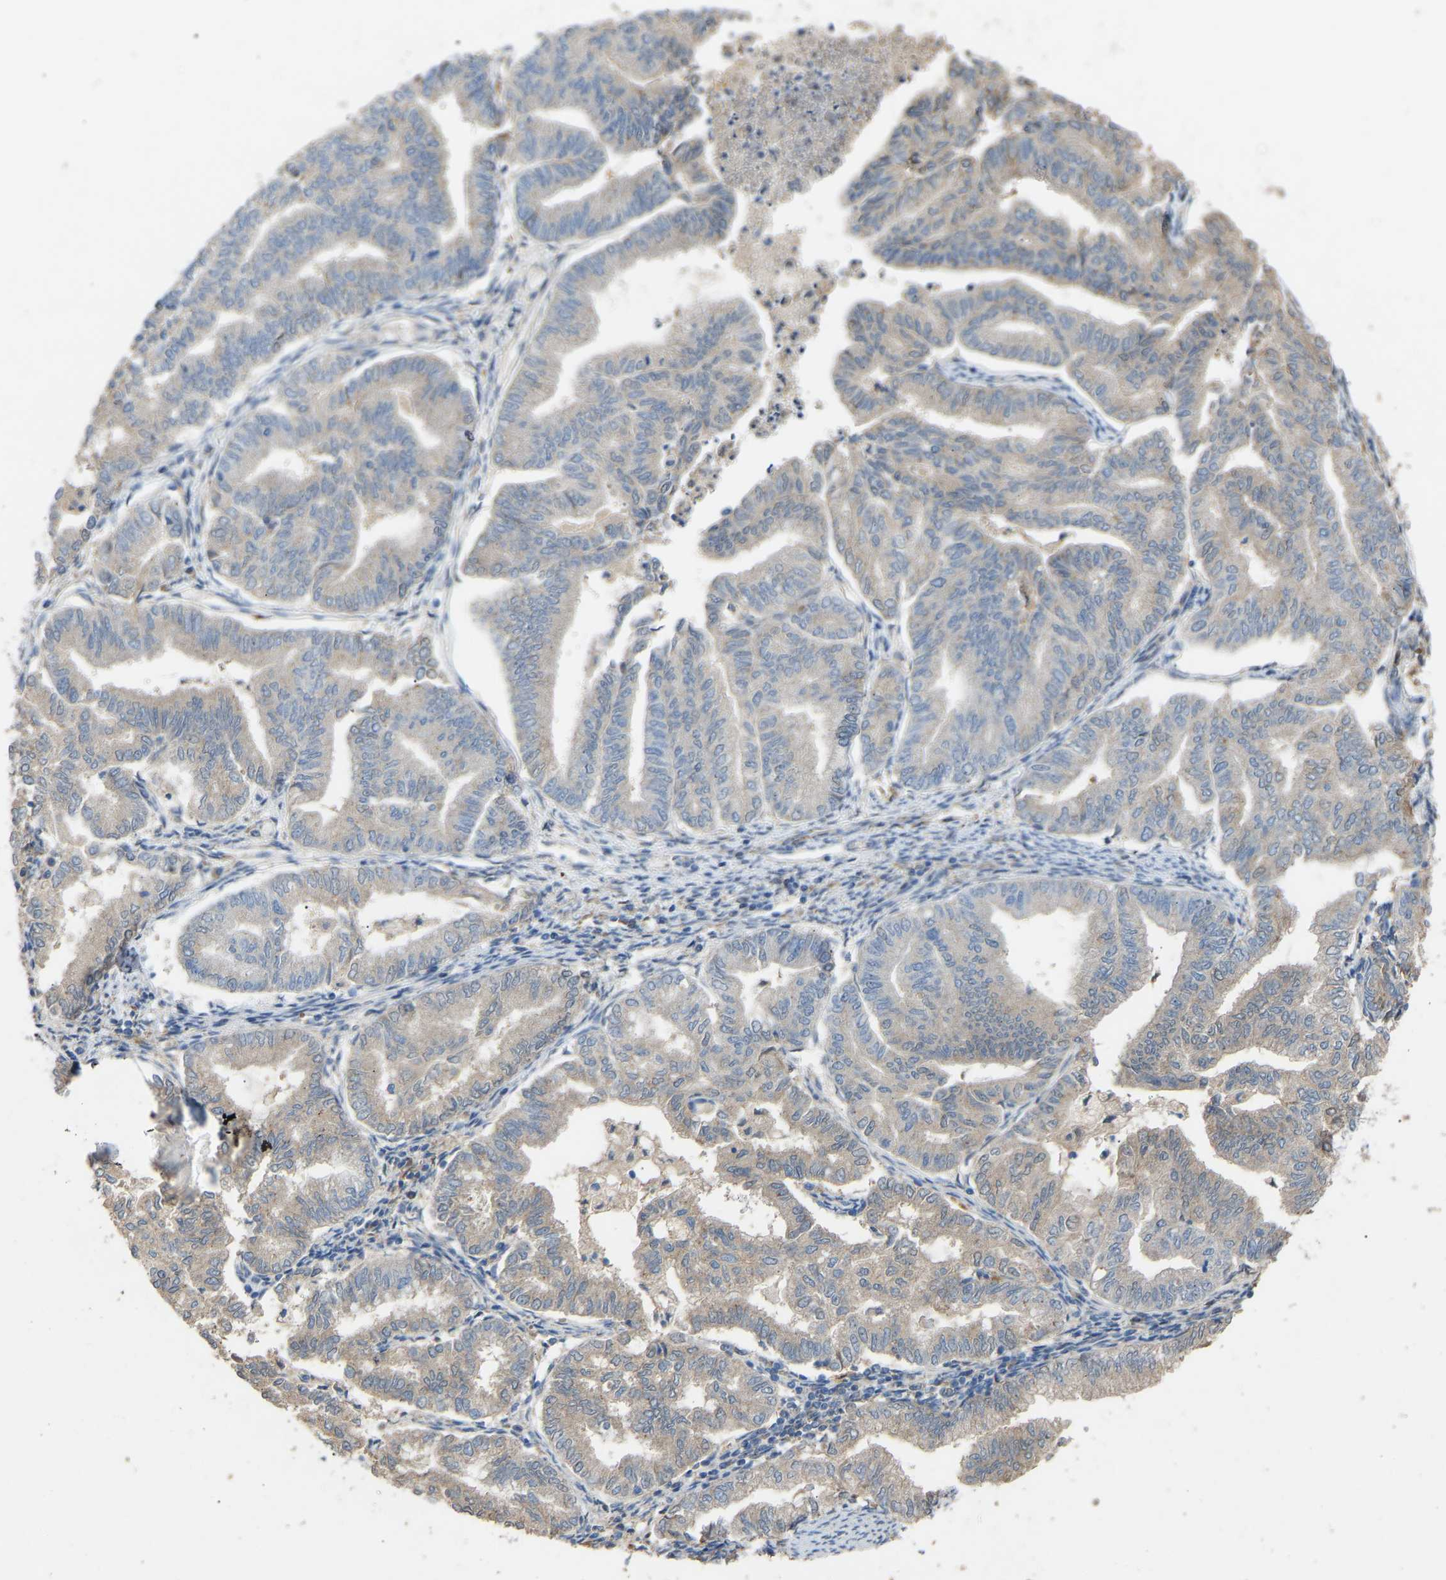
{"staining": {"intensity": "negative", "quantity": "none", "location": "none"}, "tissue": "endometrial cancer", "cell_type": "Tumor cells", "image_type": "cancer", "snomed": [{"axis": "morphology", "description": "Adenocarcinoma, NOS"}, {"axis": "topography", "description": "Endometrium"}], "caption": "IHC of human adenocarcinoma (endometrial) reveals no expression in tumor cells.", "gene": "RGP1", "patient": {"sex": "female", "age": 79}}